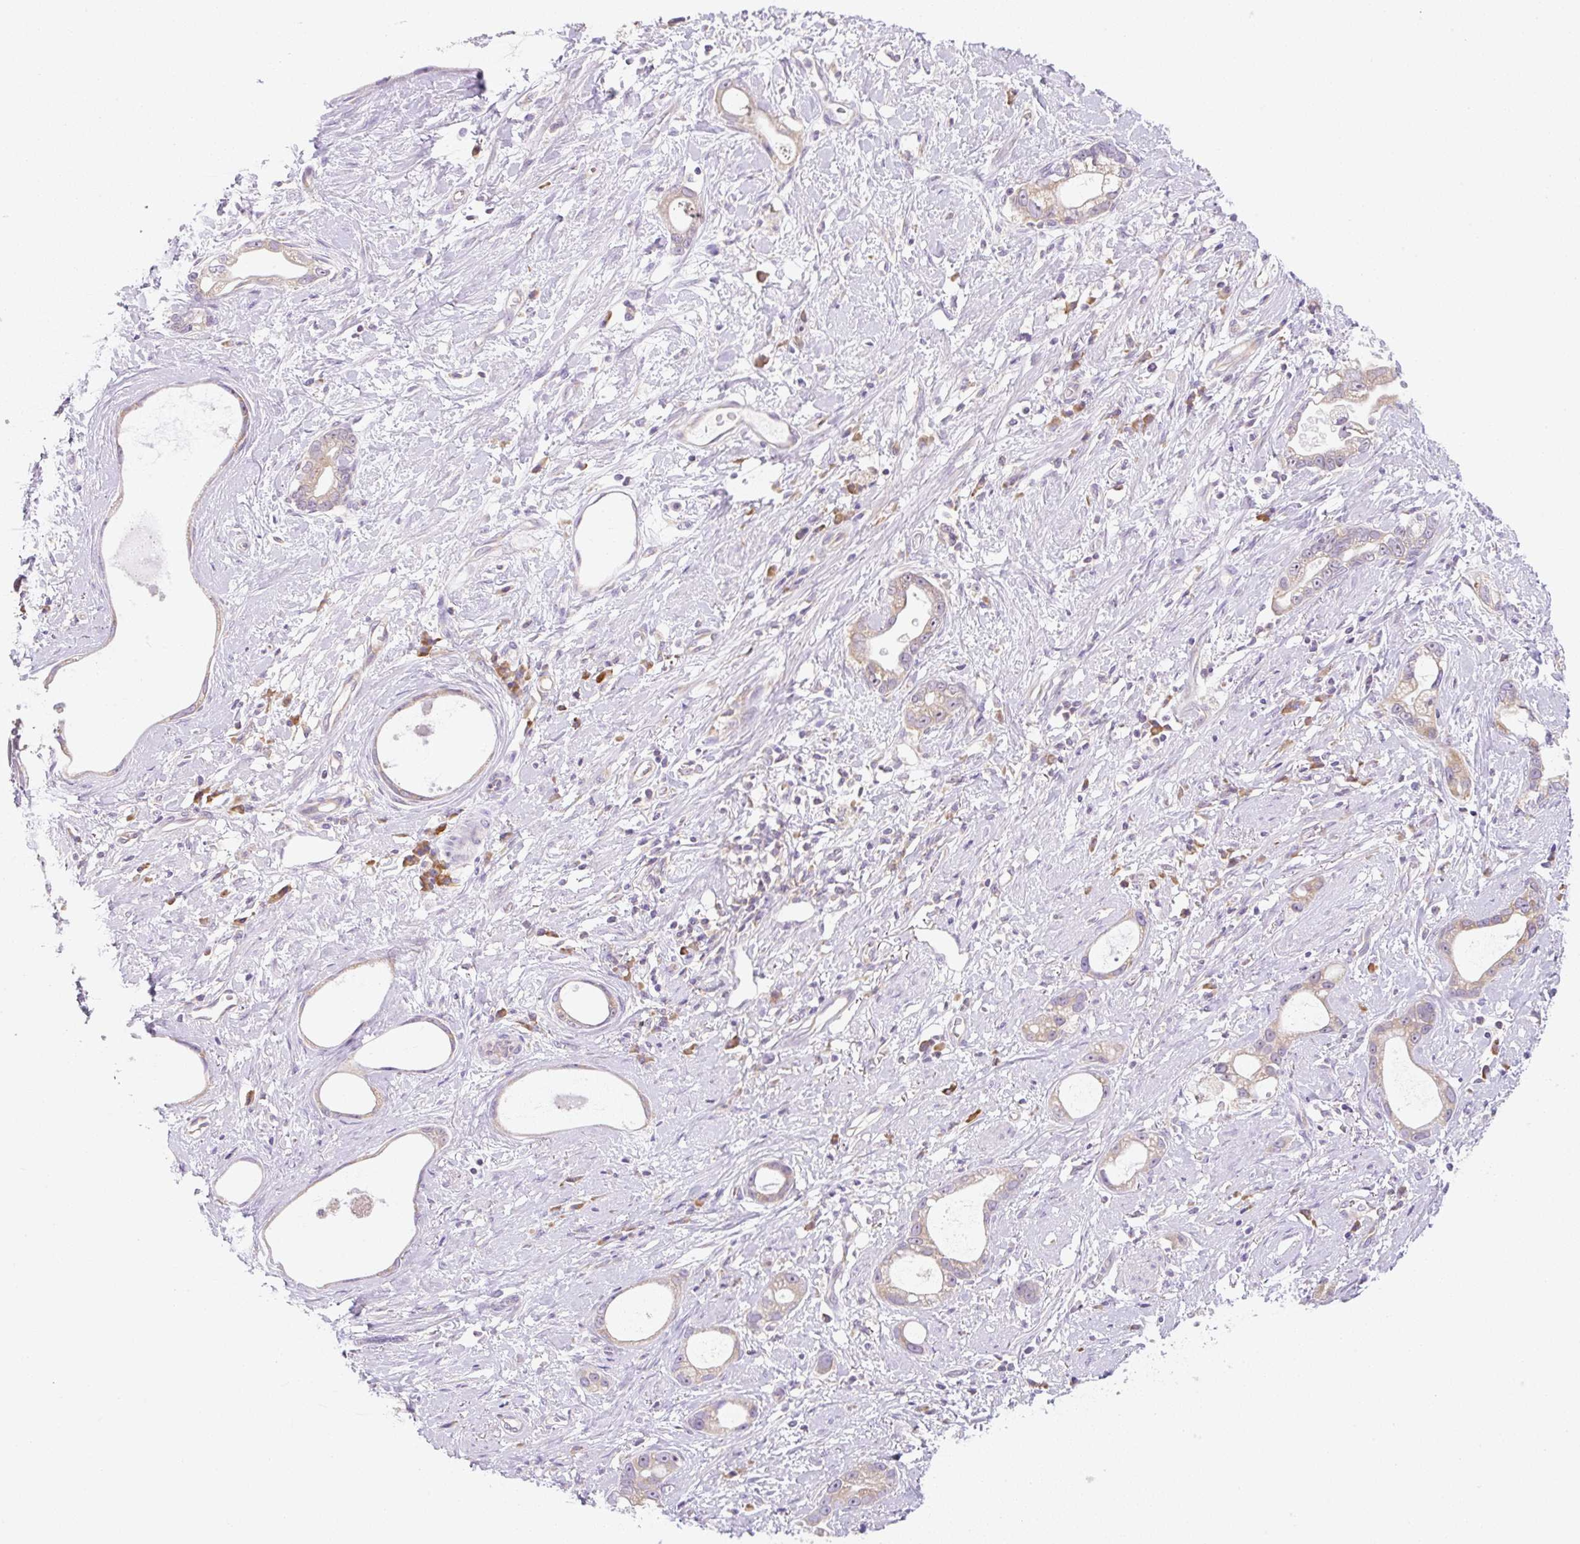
{"staining": {"intensity": "weak", "quantity": ">75%", "location": "cytoplasmic/membranous"}, "tissue": "stomach cancer", "cell_type": "Tumor cells", "image_type": "cancer", "snomed": [{"axis": "morphology", "description": "Adenocarcinoma, NOS"}, {"axis": "topography", "description": "Stomach"}], "caption": "Immunohistochemistry of stomach cancer demonstrates low levels of weak cytoplasmic/membranous expression in about >75% of tumor cells.", "gene": "RPL18A", "patient": {"sex": "male", "age": 55}}